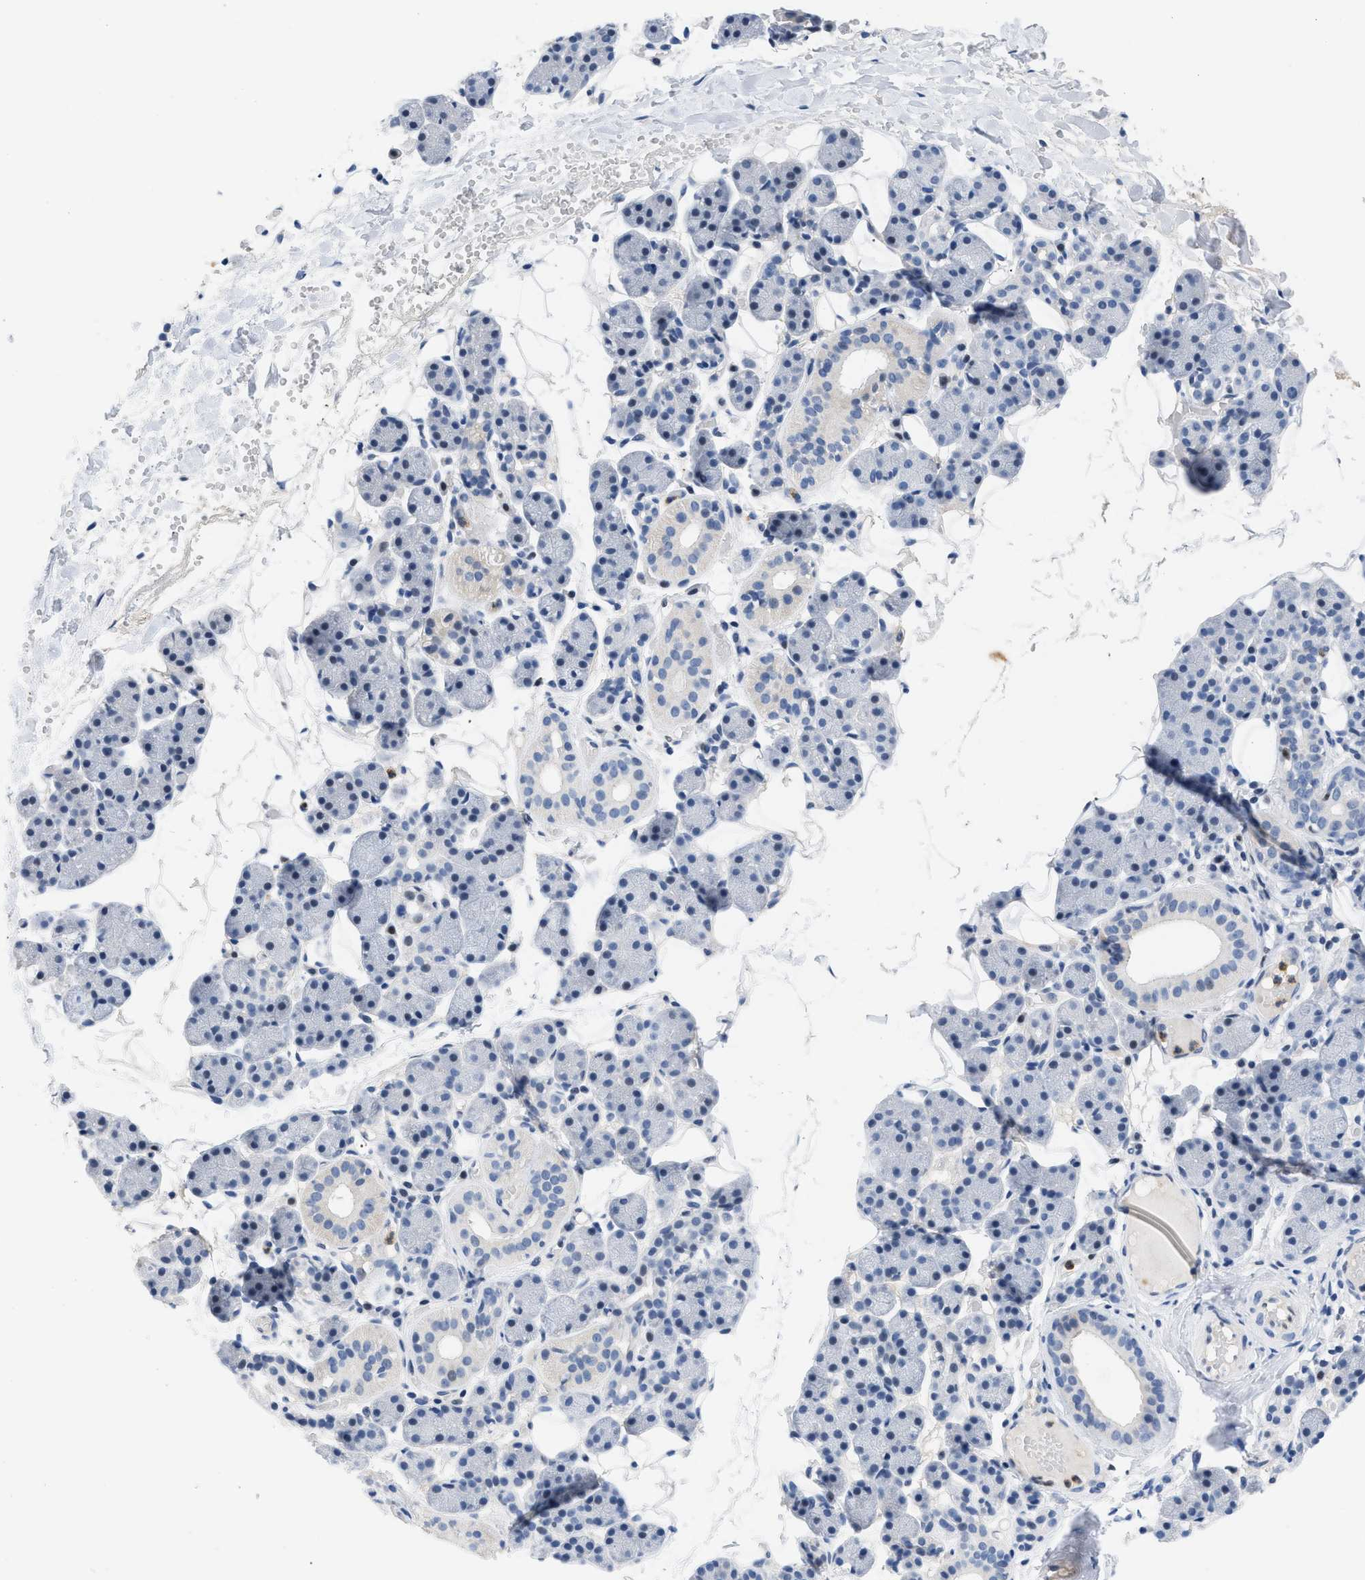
{"staining": {"intensity": "negative", "quantity": "none", "location": "none"}, "tissue": "salivary gland", "cell_type": "Glandular cells", "image_type": "normal", "snomed": [{"axis": "morphology", "description": "Normal tissue, NOS"}, {"axis": "topography", "description": "Salivary gland"}], "caption": "Immunohistochemistry of benign human salivary gland displays no staining in glandular cells.", "gene": "BOLL", "patient": {"sex": "female", "age": 33}}